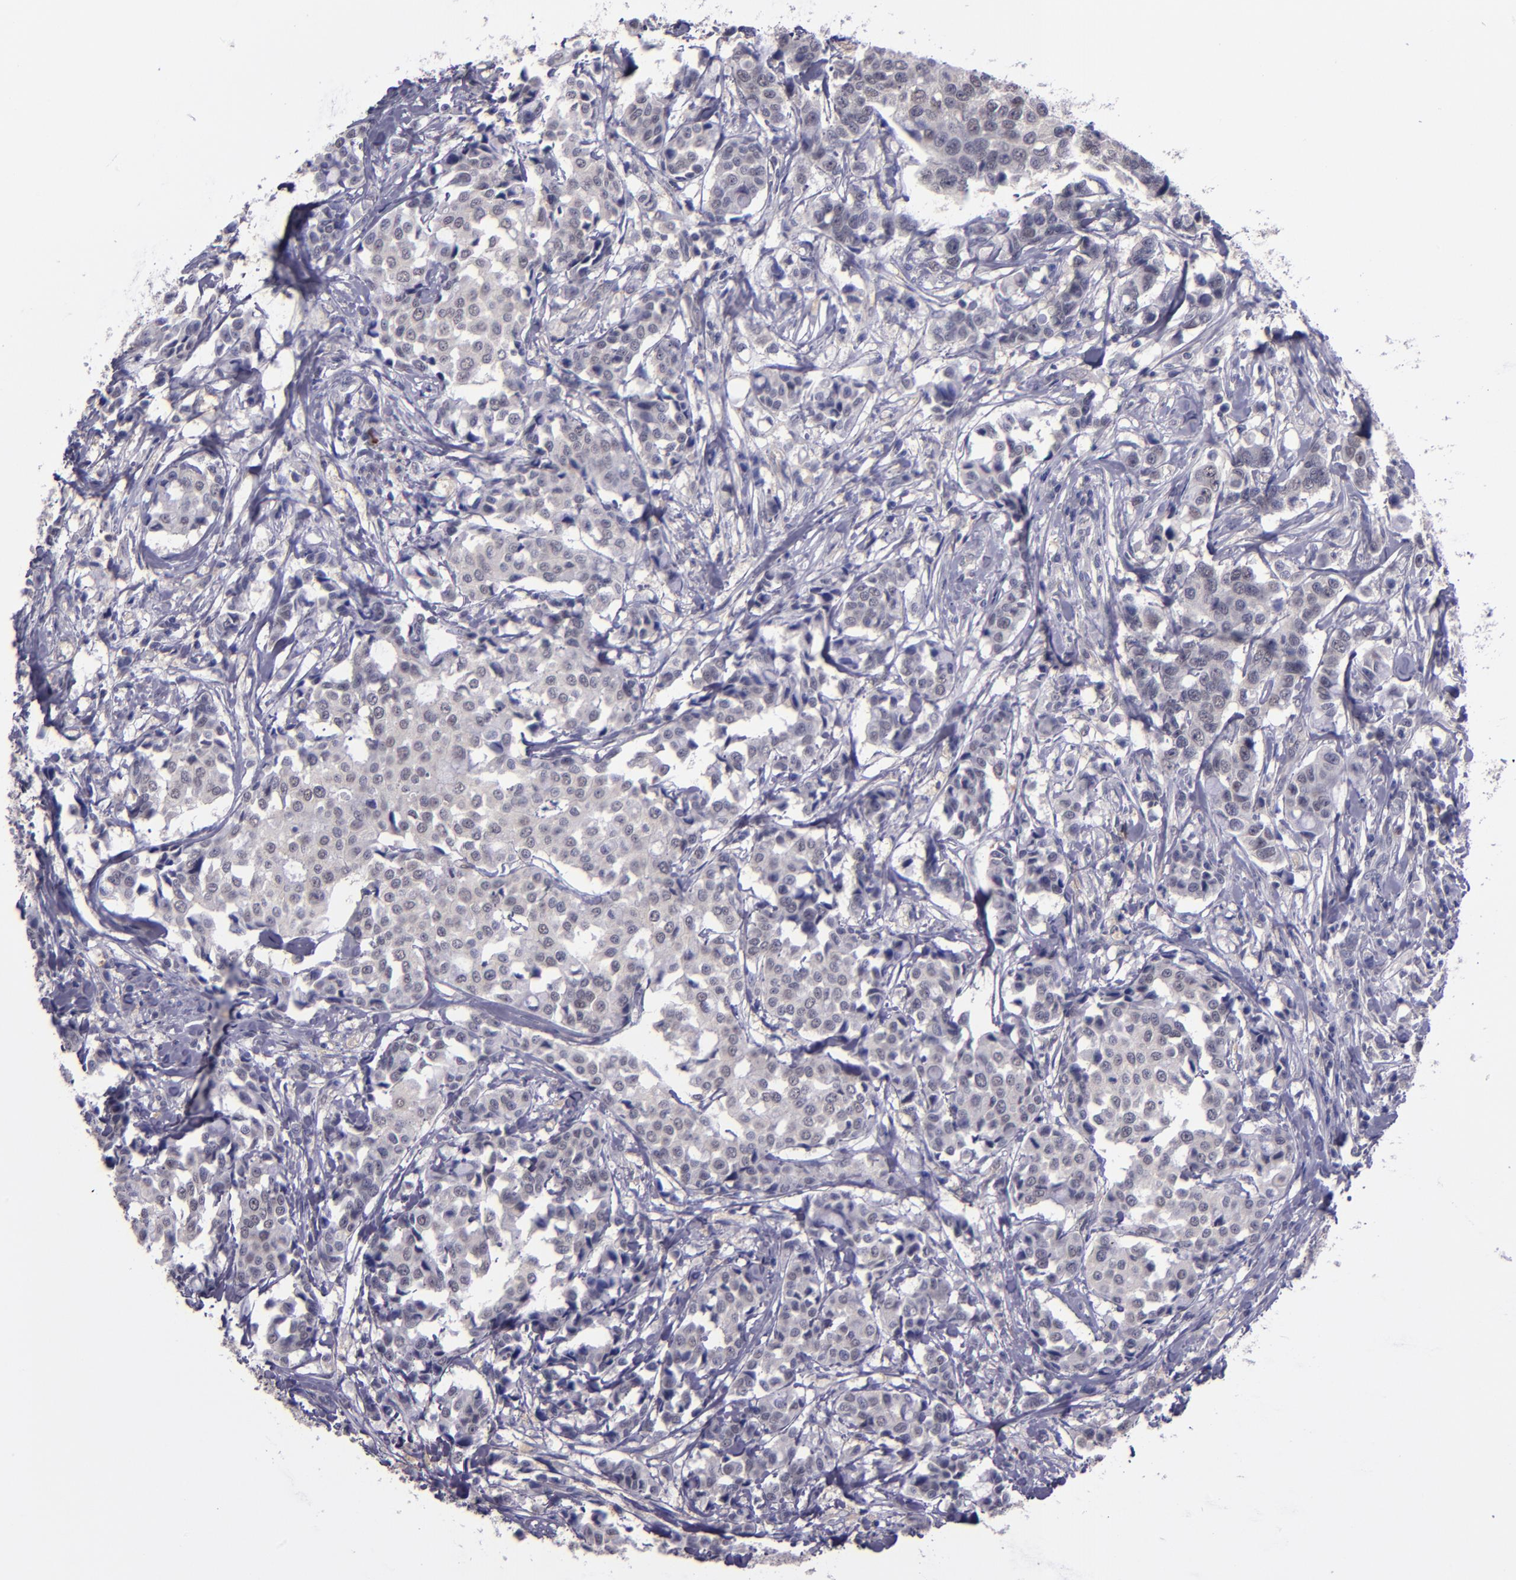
{"staining": {"intensity": "negative", "quantity": "none", "location": "none"}, "tissue": "breast cancer", "cell_type": "Tumor cells", "image_type": "cancer", "snomed": [{"axis": "morphology", "description": "Duct carcinoma"}, {"axis": "topography", "description": "Breast"}], "caption": "The immunohistochemistry (IHC) histopathology image has no significant expression in tumor cells of infiltrating ductal carcinoma (breast) tissue.", "gene": "CEBPE", "patient": {"sex": "female", "age": 27}}